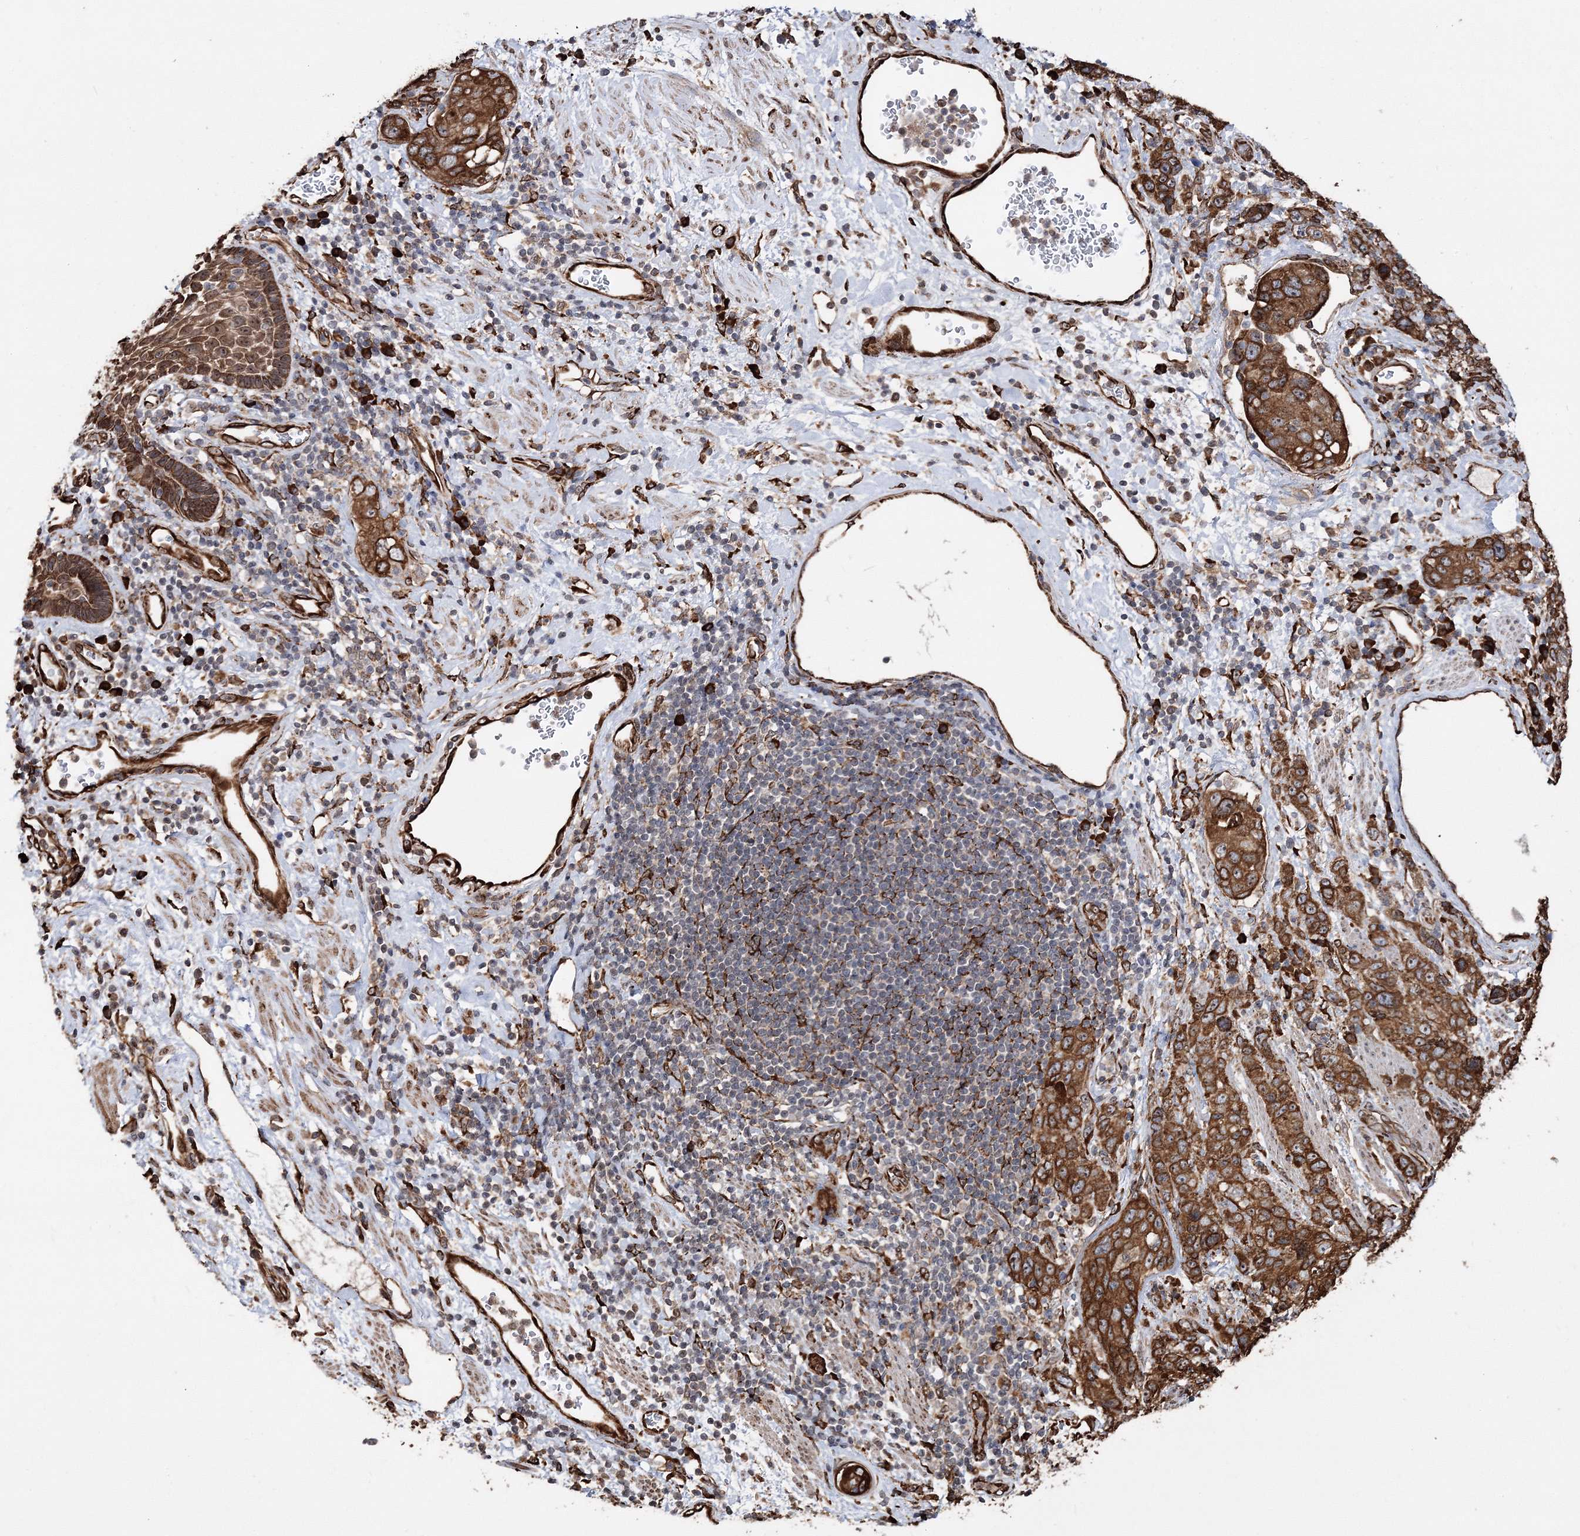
{"staining": {"intensity": "strong", "quantity": ">75%", "location": "cytoplasmic/membranous"}, "tissue": "stomach cancer", "cell_type": "Tumor cells", "image_type": "cancer", "snomed": [{"axis": "morphology", "description": "Adenocarcinoma, NOS"}, {"axis": "topography", "description": "Stomach"}], "caption": "Immunohistochemical staining of human stomach cancer exhibits strong cytoplasmic/membranous protein positivity in about >75% of tumor cells.", "gene": "SCRN3", "patient": {"sex": "male", "age": 48}}